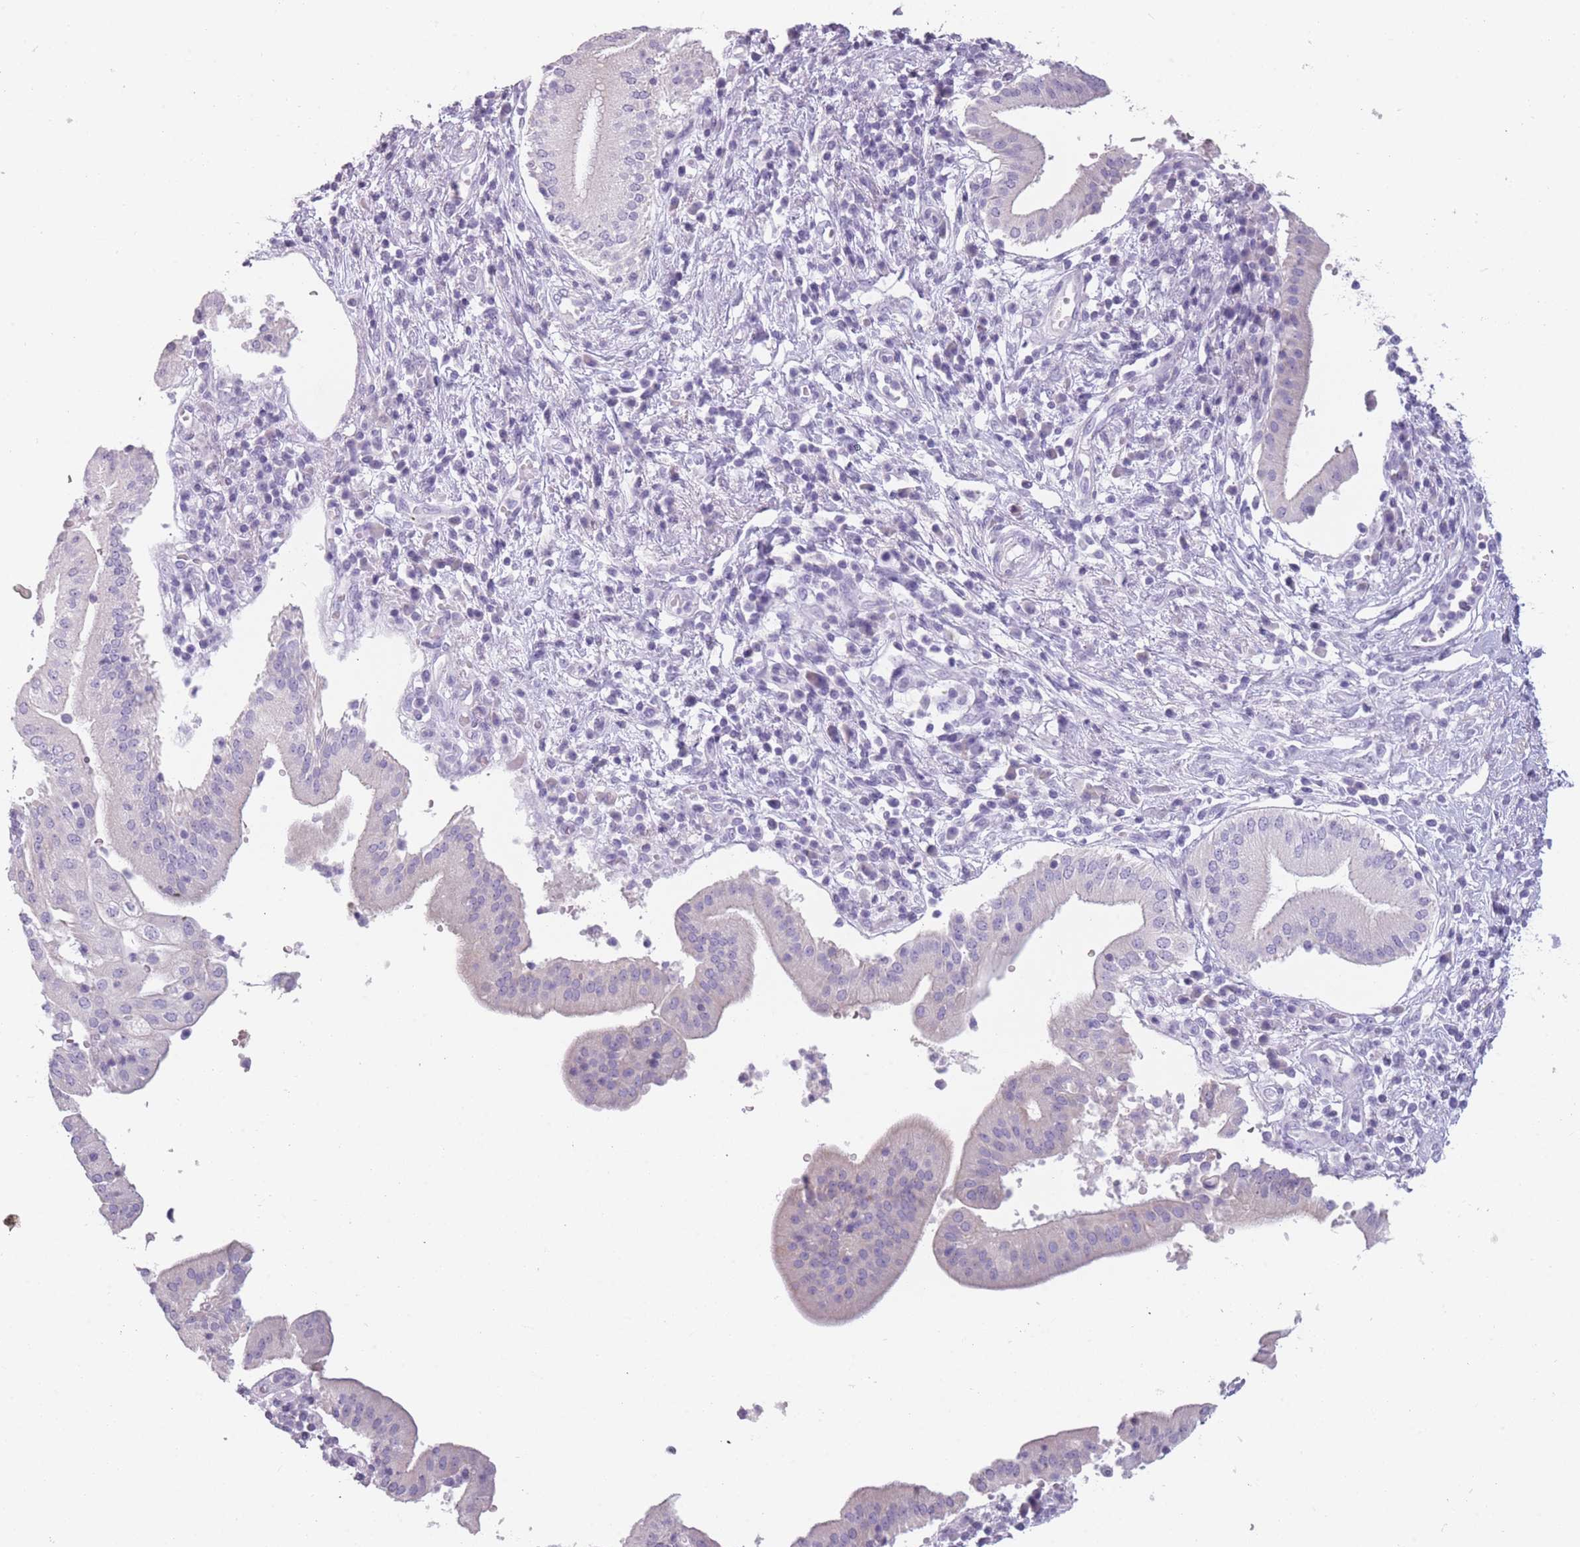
{"staining": {"intensity": "negative", "quantity": "none", "location": "none"}, "tissue": "pancreatic cancer", "cell_type": "Tumor cells", "image_type": "cancer", "snomed": [{"axis": "morphology", "description": "Adenocarcinoma, NOS"}, {"axis": "topography", "description": "Pancreas"}], "caption": "Immunohistochemistry (IHC) micrograph of pancreatic cancer stained for a protein (brown), which reveals no staining in tumor cells.", "gene": "PPFIA3", "patient": {"sex": "male", "age": 68}}